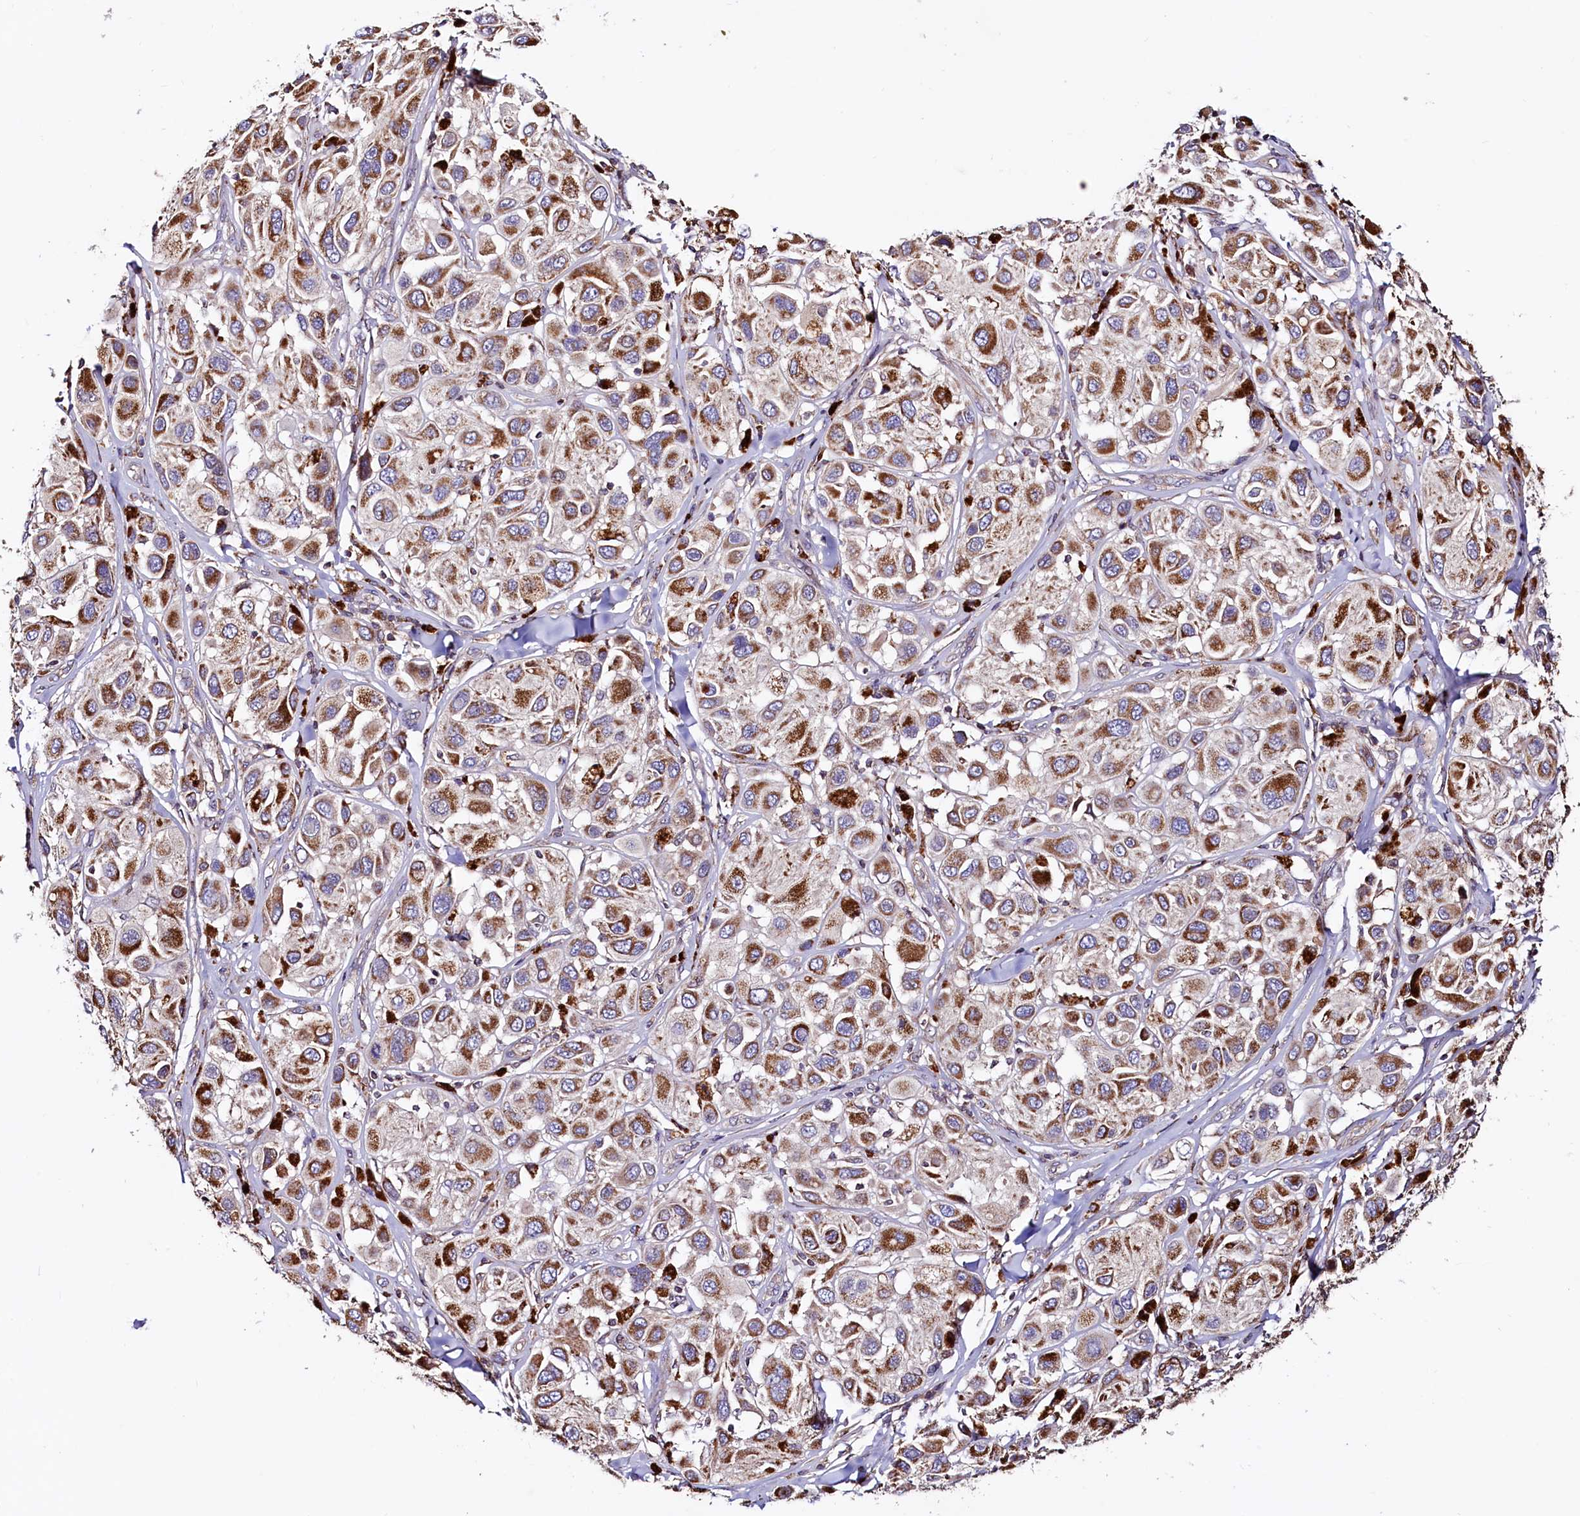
{"staining": {"intensity": "strong", "quantity": ">75%", "location": "cytoplasmic/membranous"}, "tissue": "melanoma", "cell_type": "Tumor cells", "image_type": "cancer", "snomed": [{"axis": "morphology", "description": "Malignant melanoma, Metastatic site"}, {"axis": "topography", "description": "Skin"}], "caption": "This histopathology image exhibits malignant melanoma (metastatic site) stained with immunohistochemistry (IHC) to label a protein in brown. The cytoplasmic/membranous of tumor cells show strong positivity for the protein. Nuclei are counter-stained blue.", "gene": "CIAO3", "patient": {"sex": "male", "age": 41}}